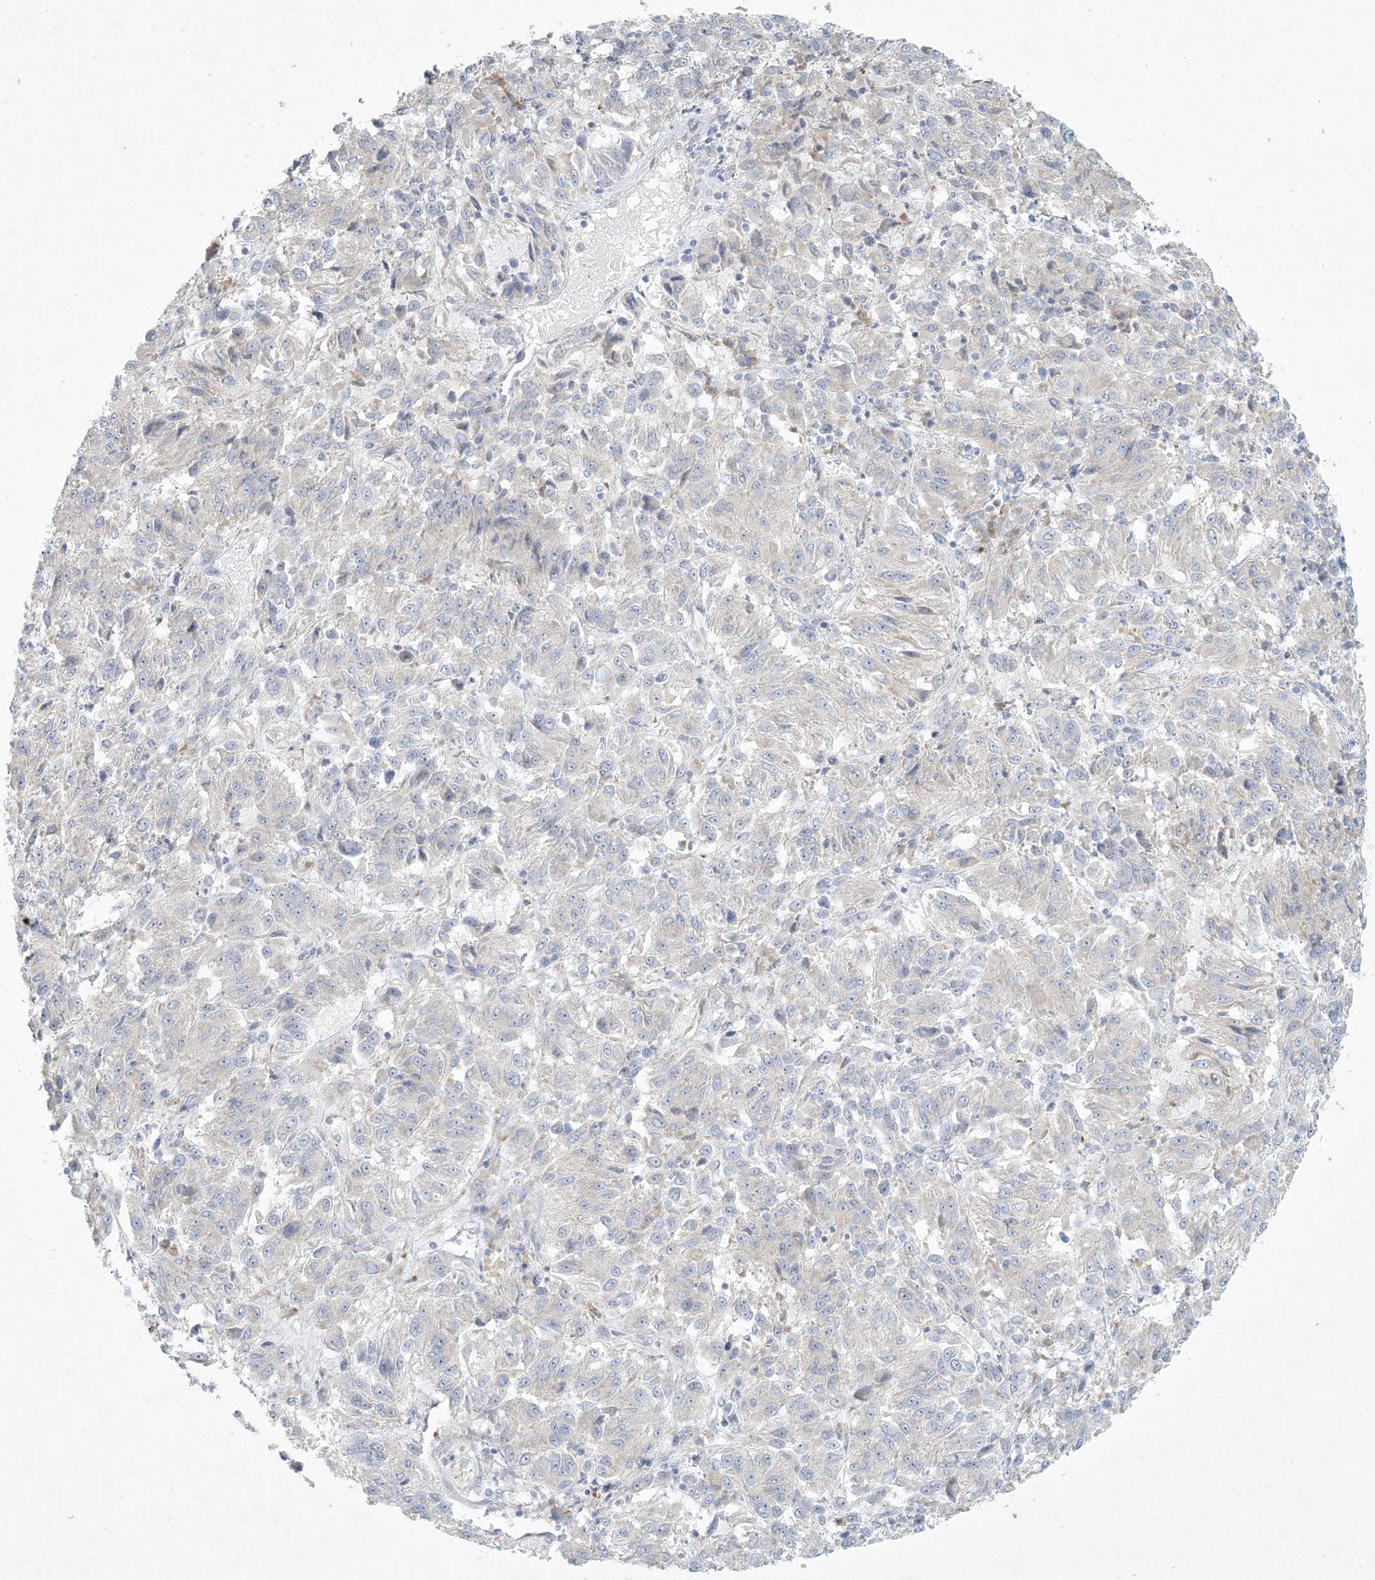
{"staining": {"intensity": "negative", "quantity": "none", "location": "none"}, "tissue": "melanoma", "cell_type": "Tumor cells", "image_type": "cancer", "snomed": [{"axis": "morphology", "description": "Malignant melanoma, Metastatic site"}, {"axis": "topography", "description": "Lung"}], "caption": "Malignant melanoma (metastatic site) stained for a protein using immunohistochemistry (IHC) demonstrates no expression tumor cells.", "gene": "ZNF385D", "patient": {"sex": "male", "age": 64}}